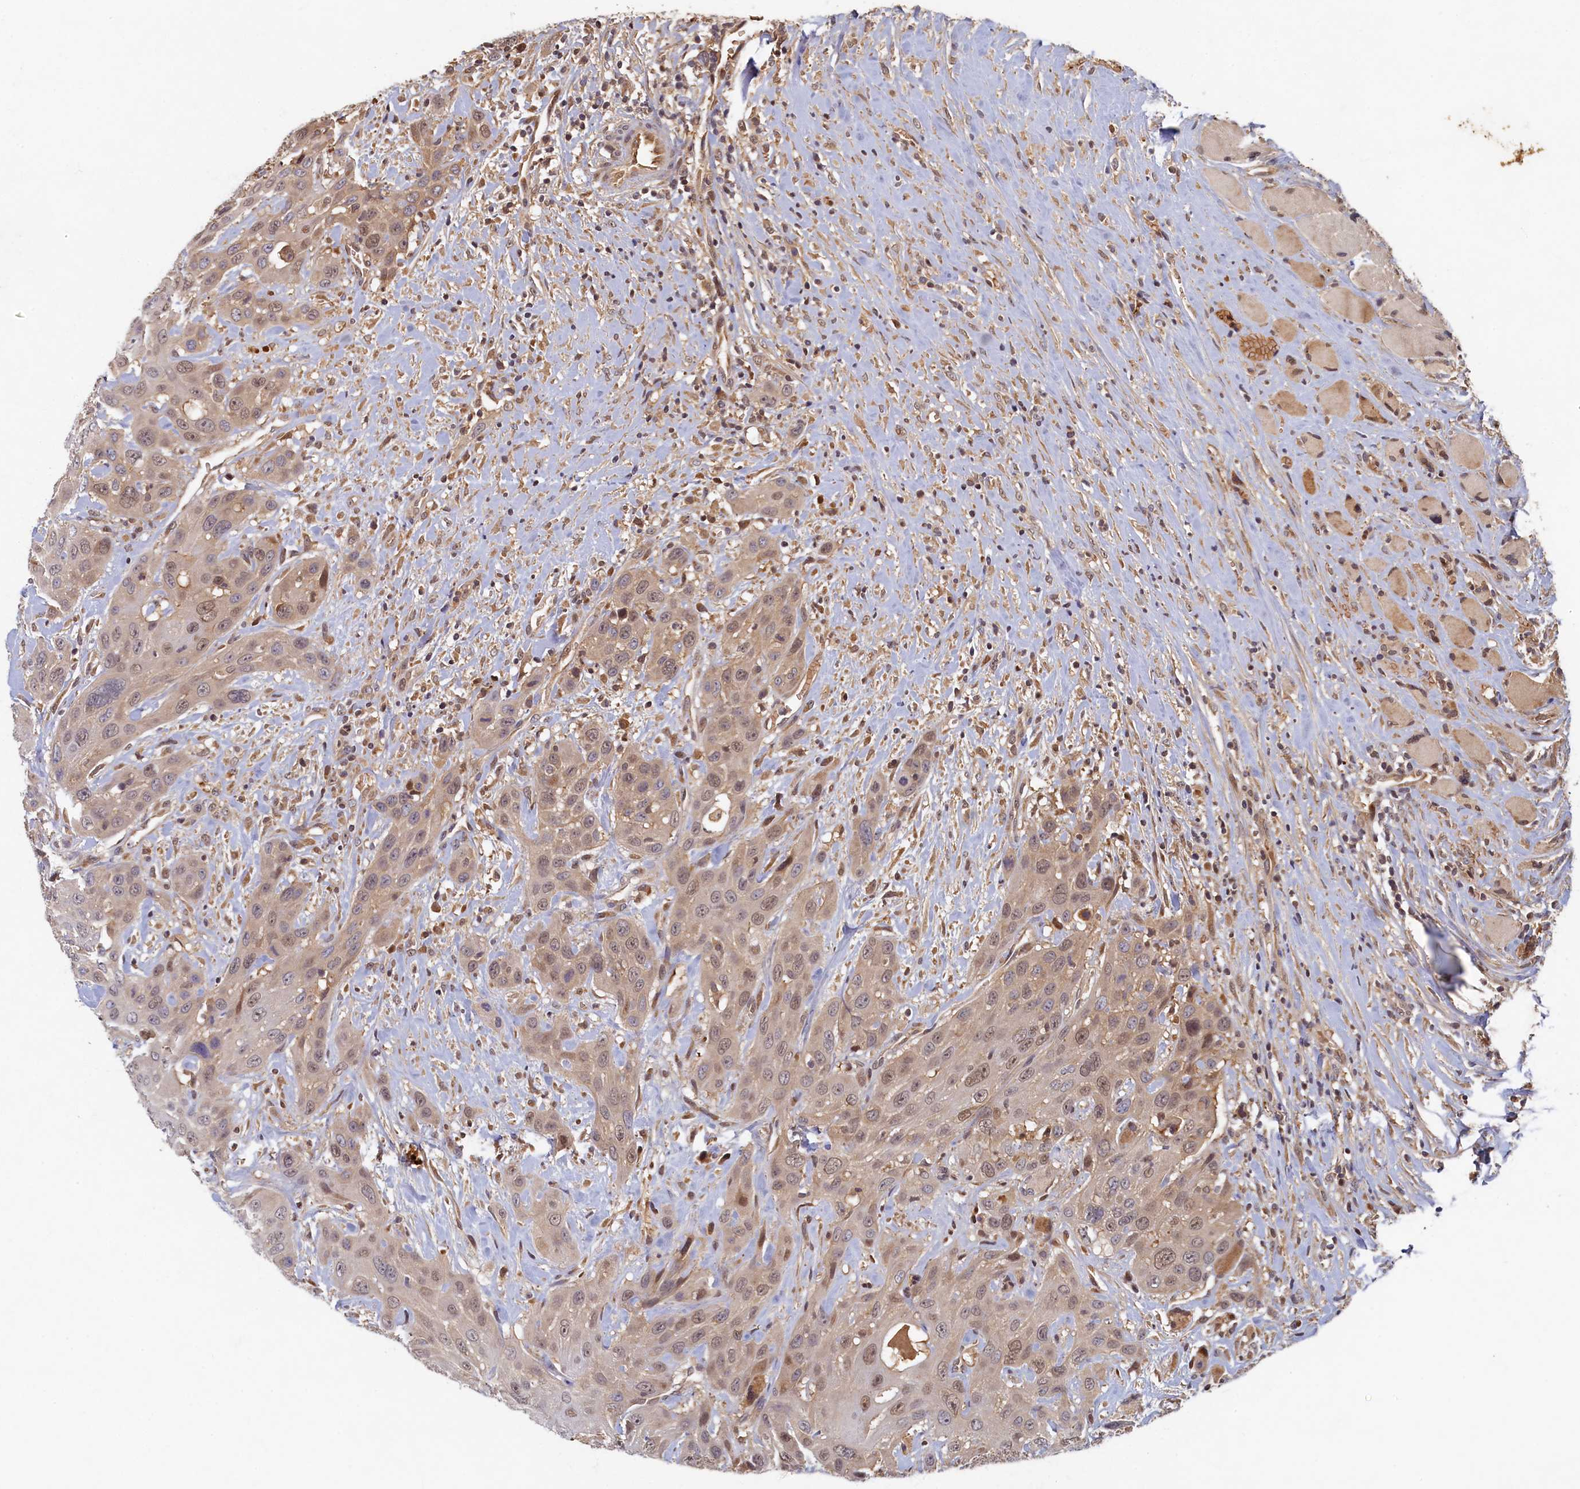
{"staining": {"intensity": "weak", "quantity": "25%-75%", "location": "cytoplasmic/membranous,nuclear"}, "tissue": "head and neck cancer", "cell_type": "Tumor cells", "image_type": "cancer", "snomed": [{"axis": "morphology", "description": "Squamous cell carcinoma, NOS"}, {"axis": "topography", "description": "Head-Neck"}], "caption": "Head and neck cancer was stained to show a protein in brown. There is low levels of weak cytoplasmic/membranous and nuclear expression in about 25%-75% of tumor cells. The protein of interest is stained brown, and the nuclei are stained in blue (DAB IHC with brightfield microscopy, high magnification).", "gene": "LCMT2", "patient": {"sex": "male", "age": 81}}